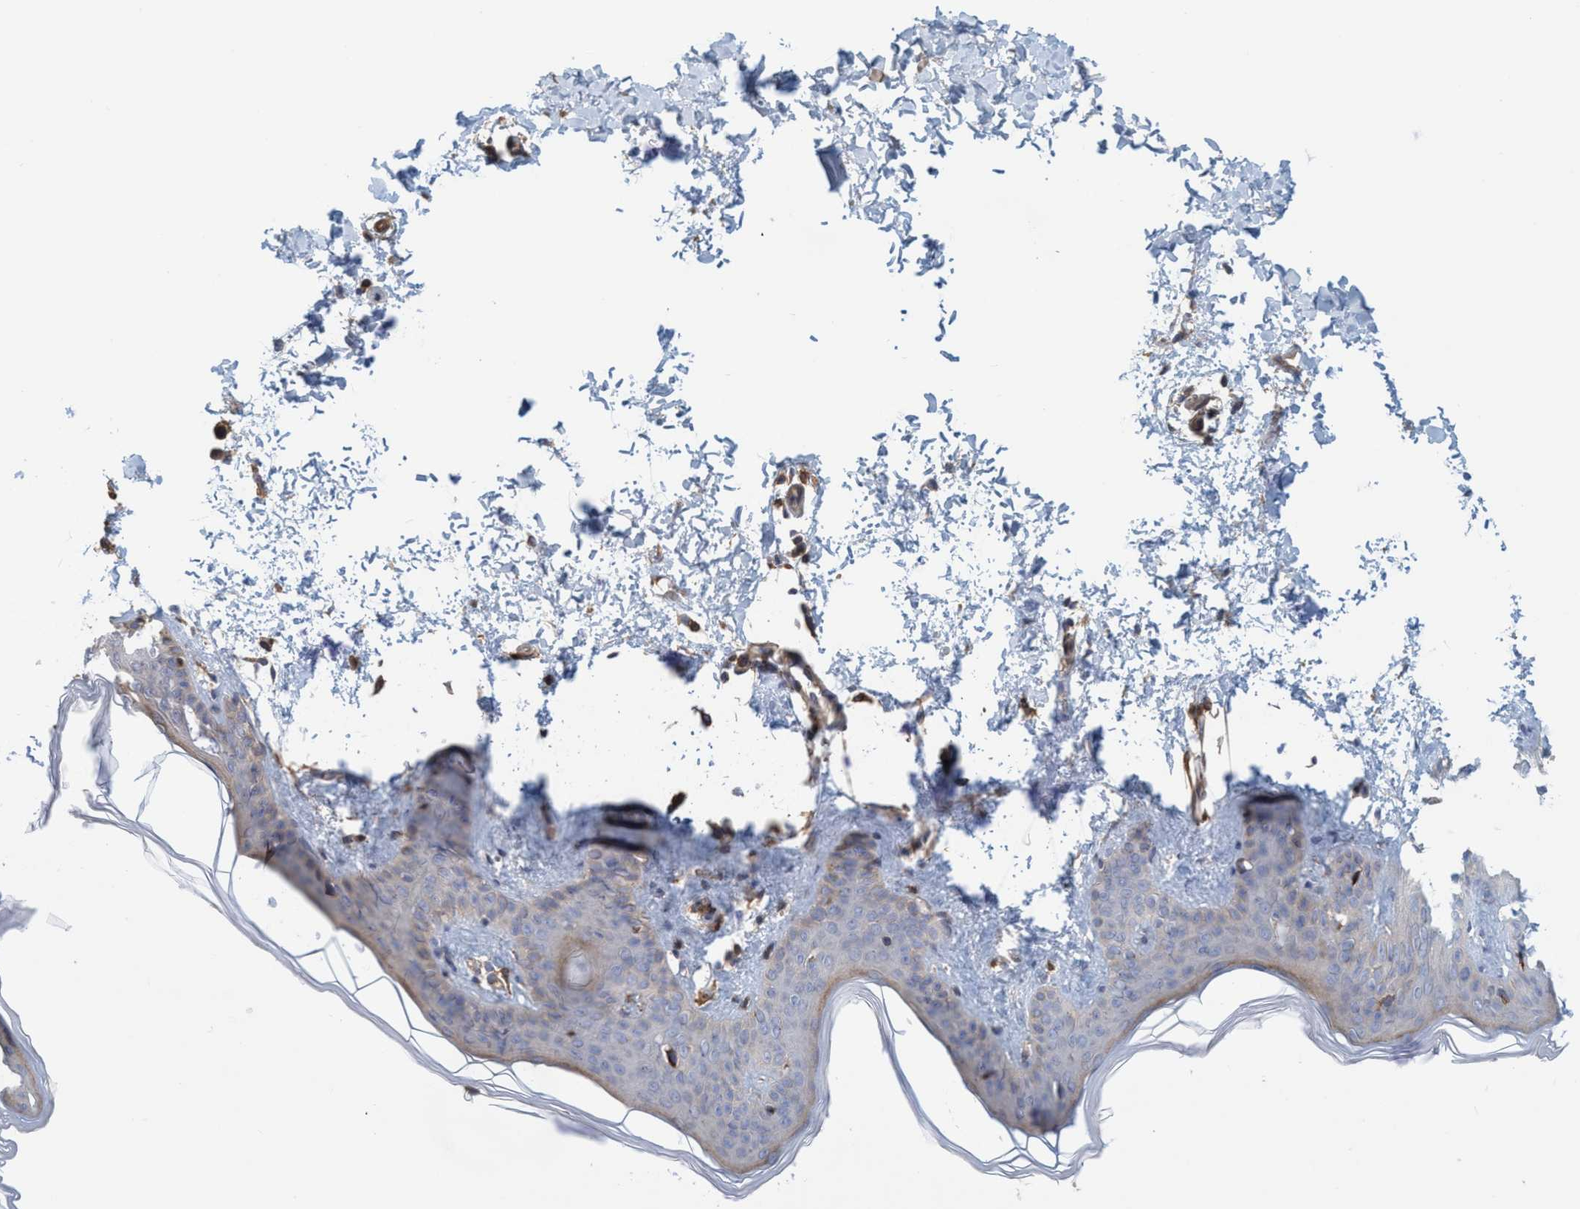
{"staining": {"intensity": "moderate", "quantity": ">75%", "location": "cytoplasmic/membranous"}, "tissue": "skin", "cell_type": "Fibroblasts", "image_type": "normal", "snomed": [{"axis": "morphology", "description": "Normal tissue, NOS"}, {"axis": "topography", "description": "Skin"}], "caption": "Protein staining by immunohistochemistry exhibits moderate cytoplasmic/membranous positivity in approximately >75% of fibroblasts in unremarkable skin.", "gene": "SPECC1", "patient": {"sex": "female", "age": 17}}